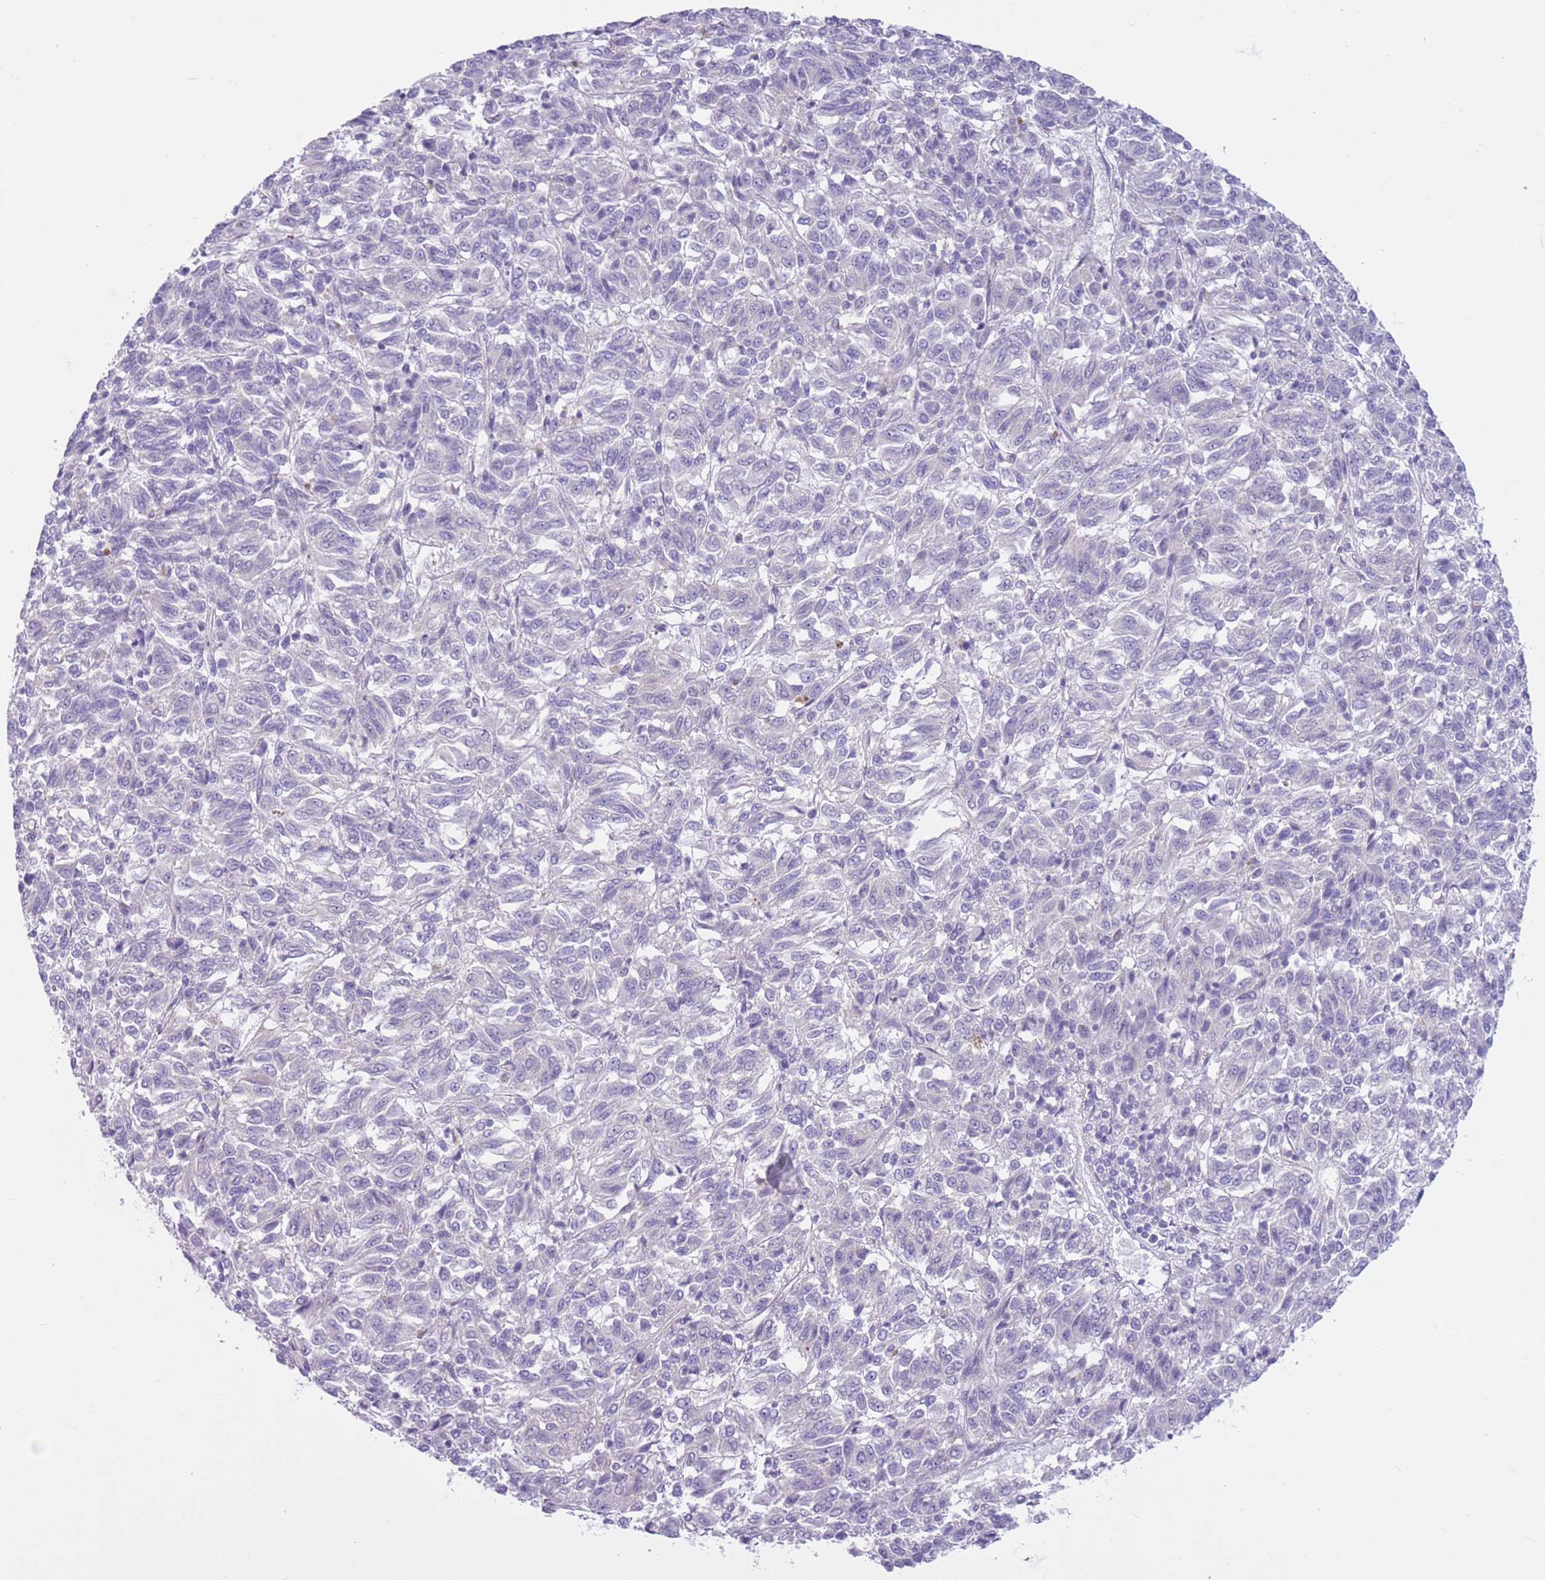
{"staining": {"intensity": "negative", "quantity": "none", "location": "none"}, "tissue": "melanoma", "cell_type": "Tumor cells", "image_type": "cancer", "snomed": [{"axis": "morphology", "description": "Malignant melanoma, Metastatic site"}, {"axis": "topography", "description": "Lung"}], "caption": "Immunohistochemical staining of malignant melanoma (metastatic site) demonstrates no significant expression in tumor cells.", "gene": "PARP8", "patient": {"sex": "male", "age": 64}}